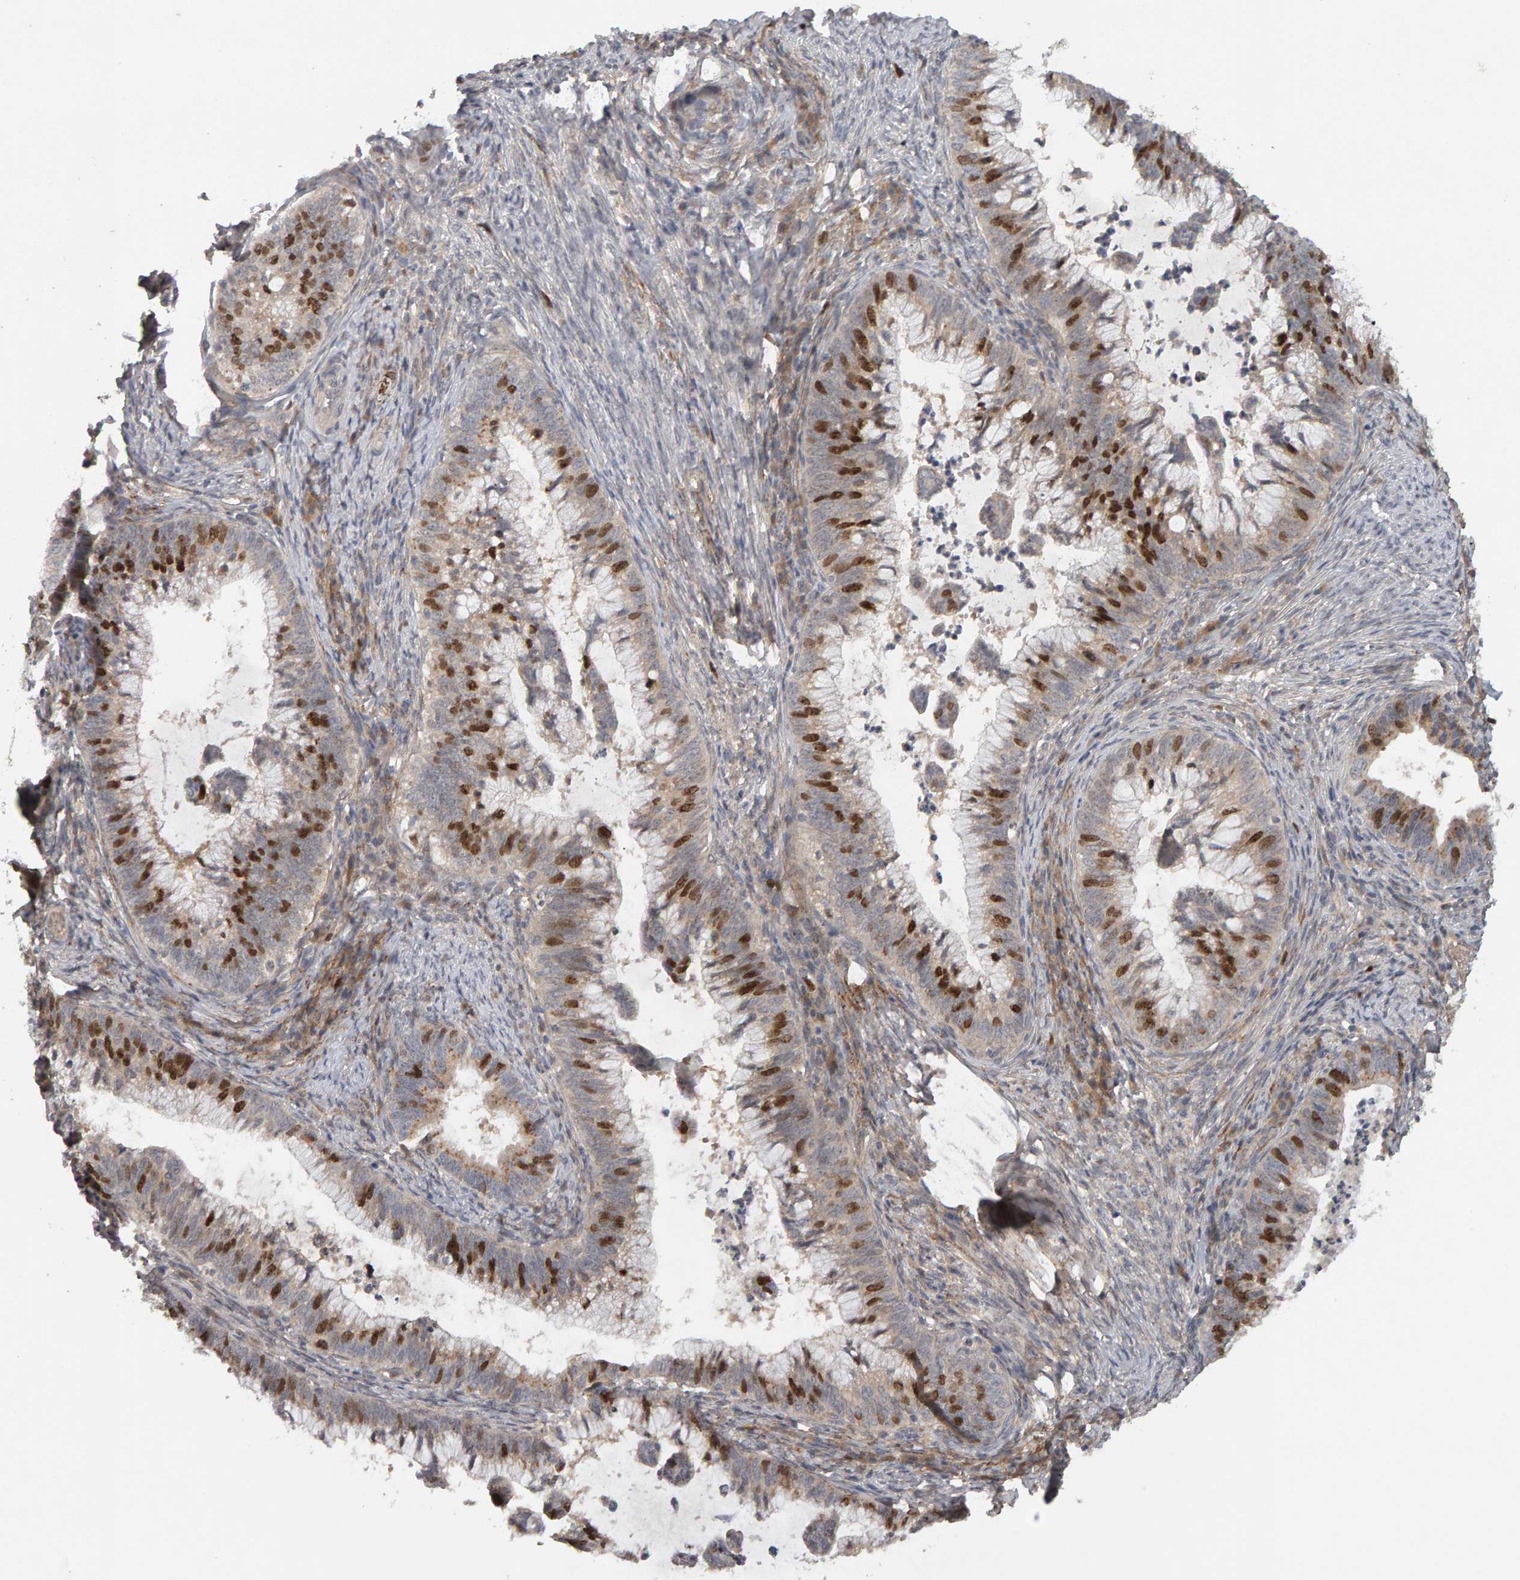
{"staining": {"intensity": "strong", "quantity": "25%-75%", "location": "nuclear"}, "tissue": "cervical cancer", "cell_type": "Tumor cells", "image_type": "cancer", "snomed": [{"axis": "morphology", "description": "Adenocarcinoma, NOS"}, {"axis": "topography", "description": "Cervix"}], "caption": "Protein expression analysis of human cervical cancer reveals strong nuclear staining in approximately 25%-75% of tumor cells.", "gene": "CDCA5", "patient": {"sex": "female", "age": 36}}